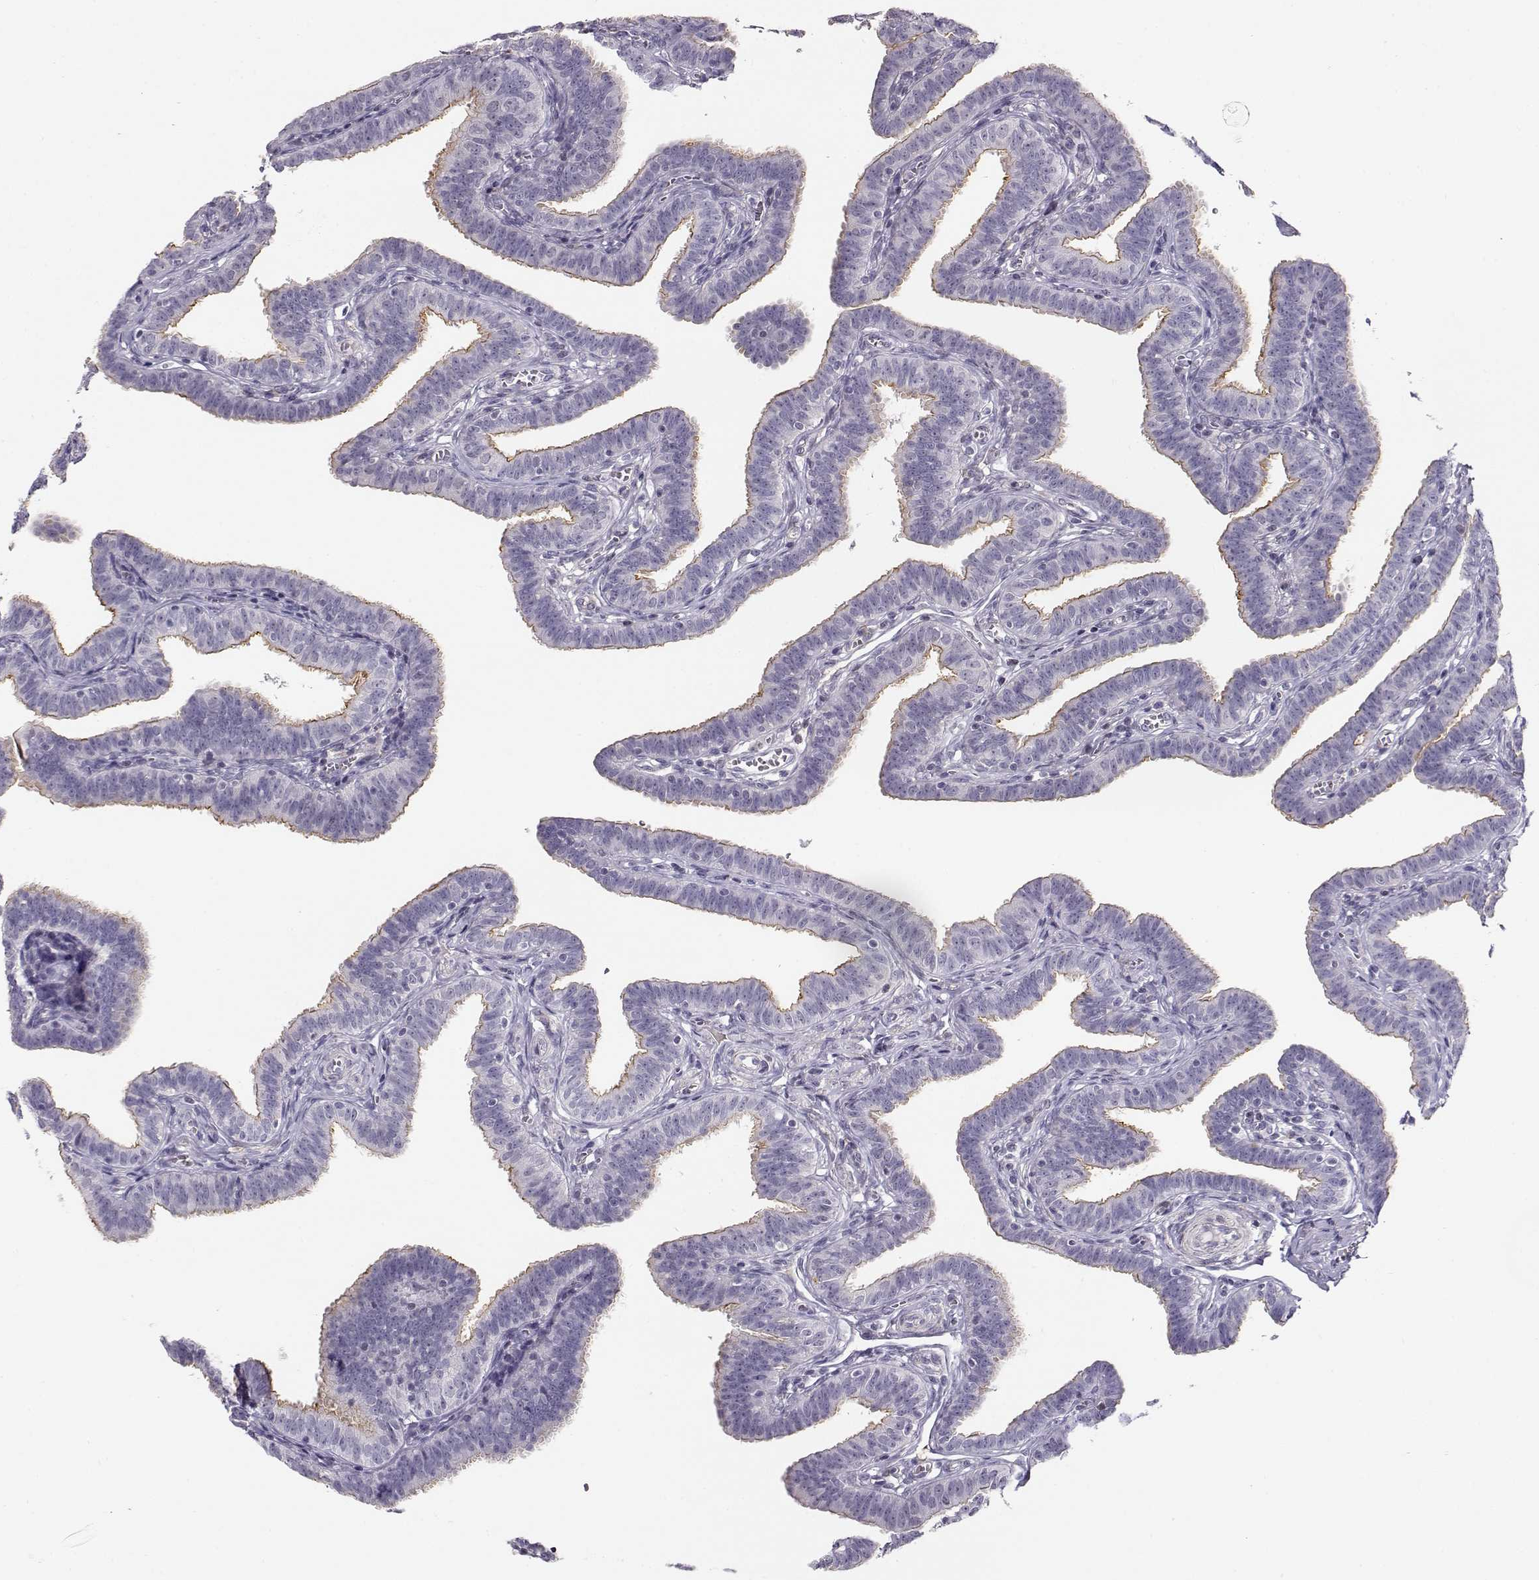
{"staining": {"intensity": "weak", "quantity": ">75%", "location": "cytoplasmic/membranous"}, "tissue": "fallopian tube", "cell_type": "Glandular cells", "image_type": "normal", "snomed": [{"axis": "morphology", "description": "Normal tissue, NOS"}, {"axis": "topography", "description": "Fallopian tube"}], "caption": "Fallopian tube stained with DAB (3,3'-diaminobenzidine) IHC demonstrates low levels of weak cytoplasmic/membranous expression in approximately >75% of glandular cells. Using DAB (brown) and hematoxylin (blue) stains, captured at high magnification using brightfield microscopy.", "gene": "CRX", "patient": {"sex": "female", "age": 25}}